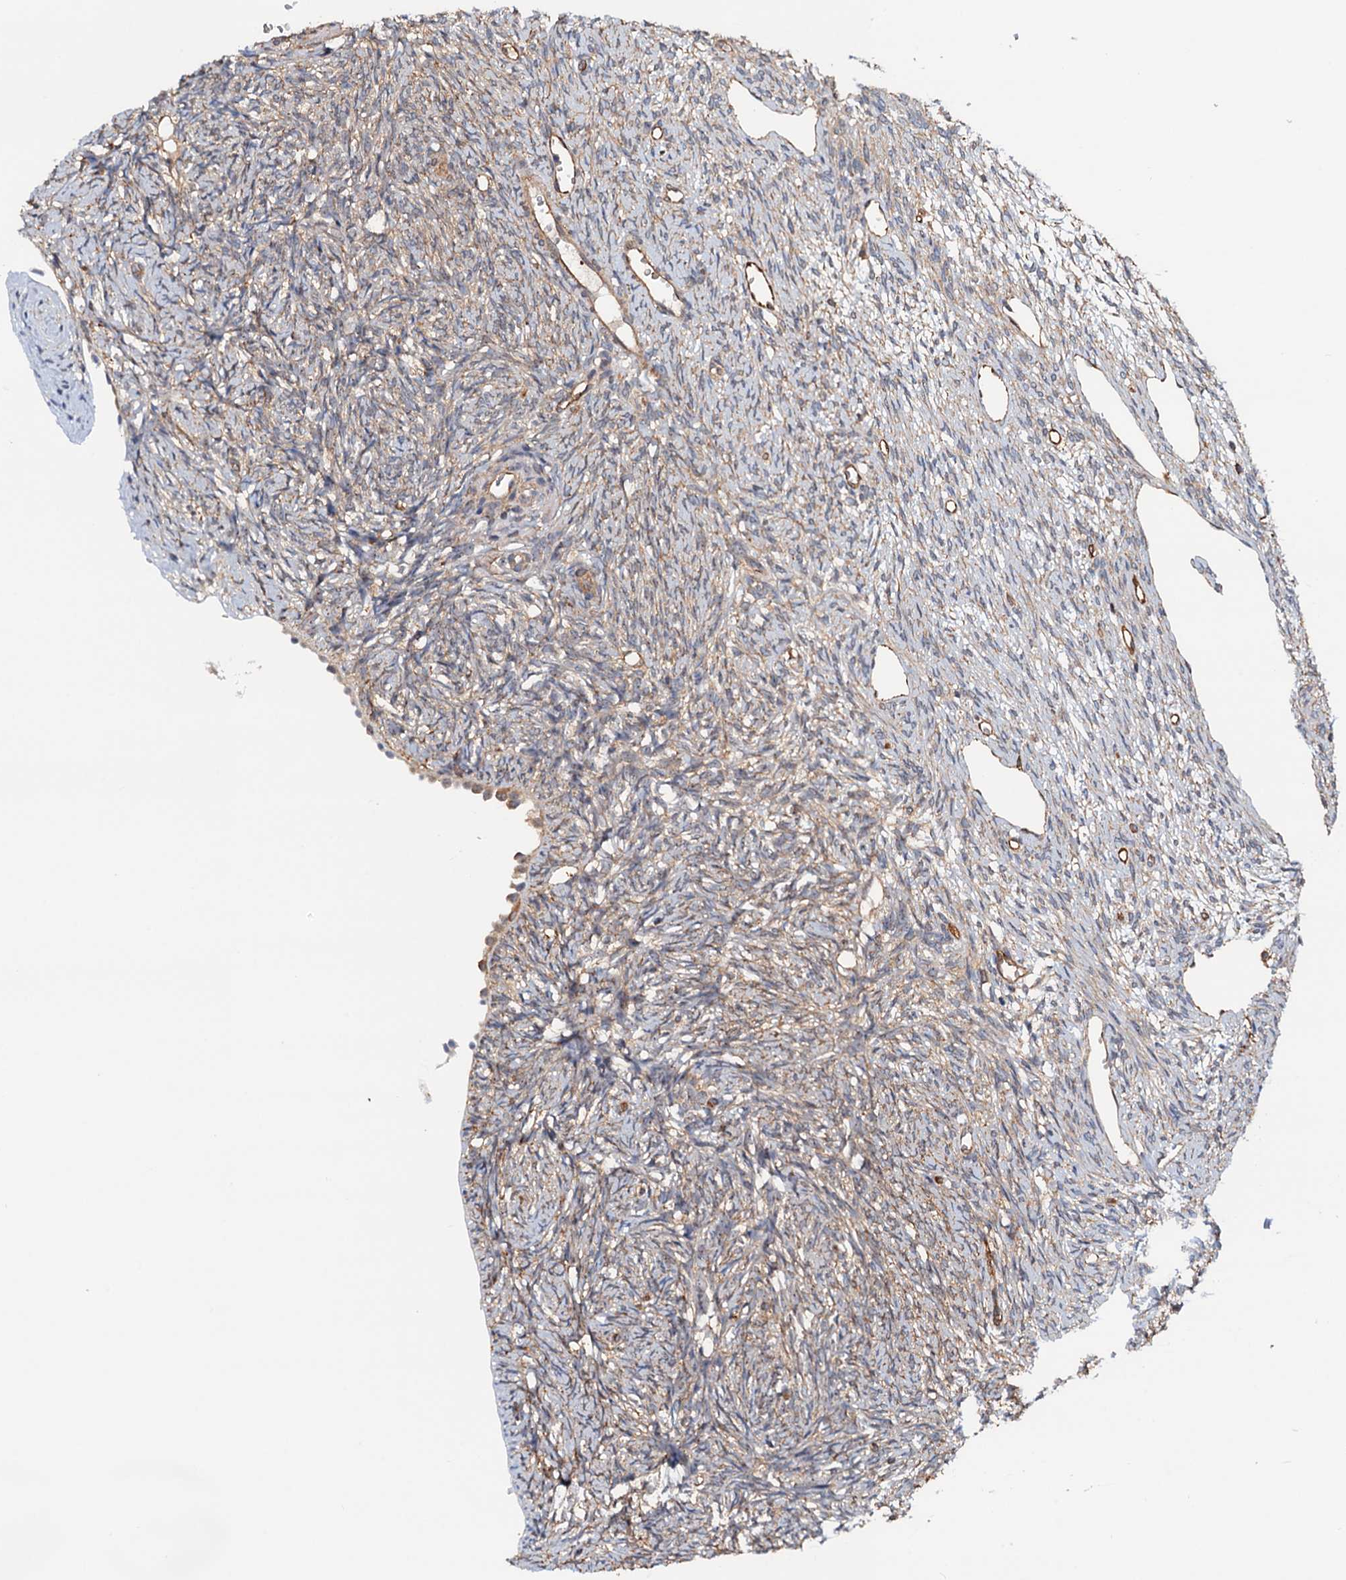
{"staining": {"intensity": "weak", "quantity": ">75%", "location": "cytoplasmic/membranous"}, "tissue": "ovary", "cell_type": "Follicle cells", "image_type": "normal", "snomed": [{"axis": "morphology", "description": "Normal tissue, NOS"}, {"axis": "topography", "description": "Ovary"}], "caption": "Immunohistochemical staining of normal human ovary shows low levels of weak cytoplasmic/membranous expression in about >75% of follicle cells.", "gene": "USP6NL", "patient": {"sex": "female", "age": 51}}